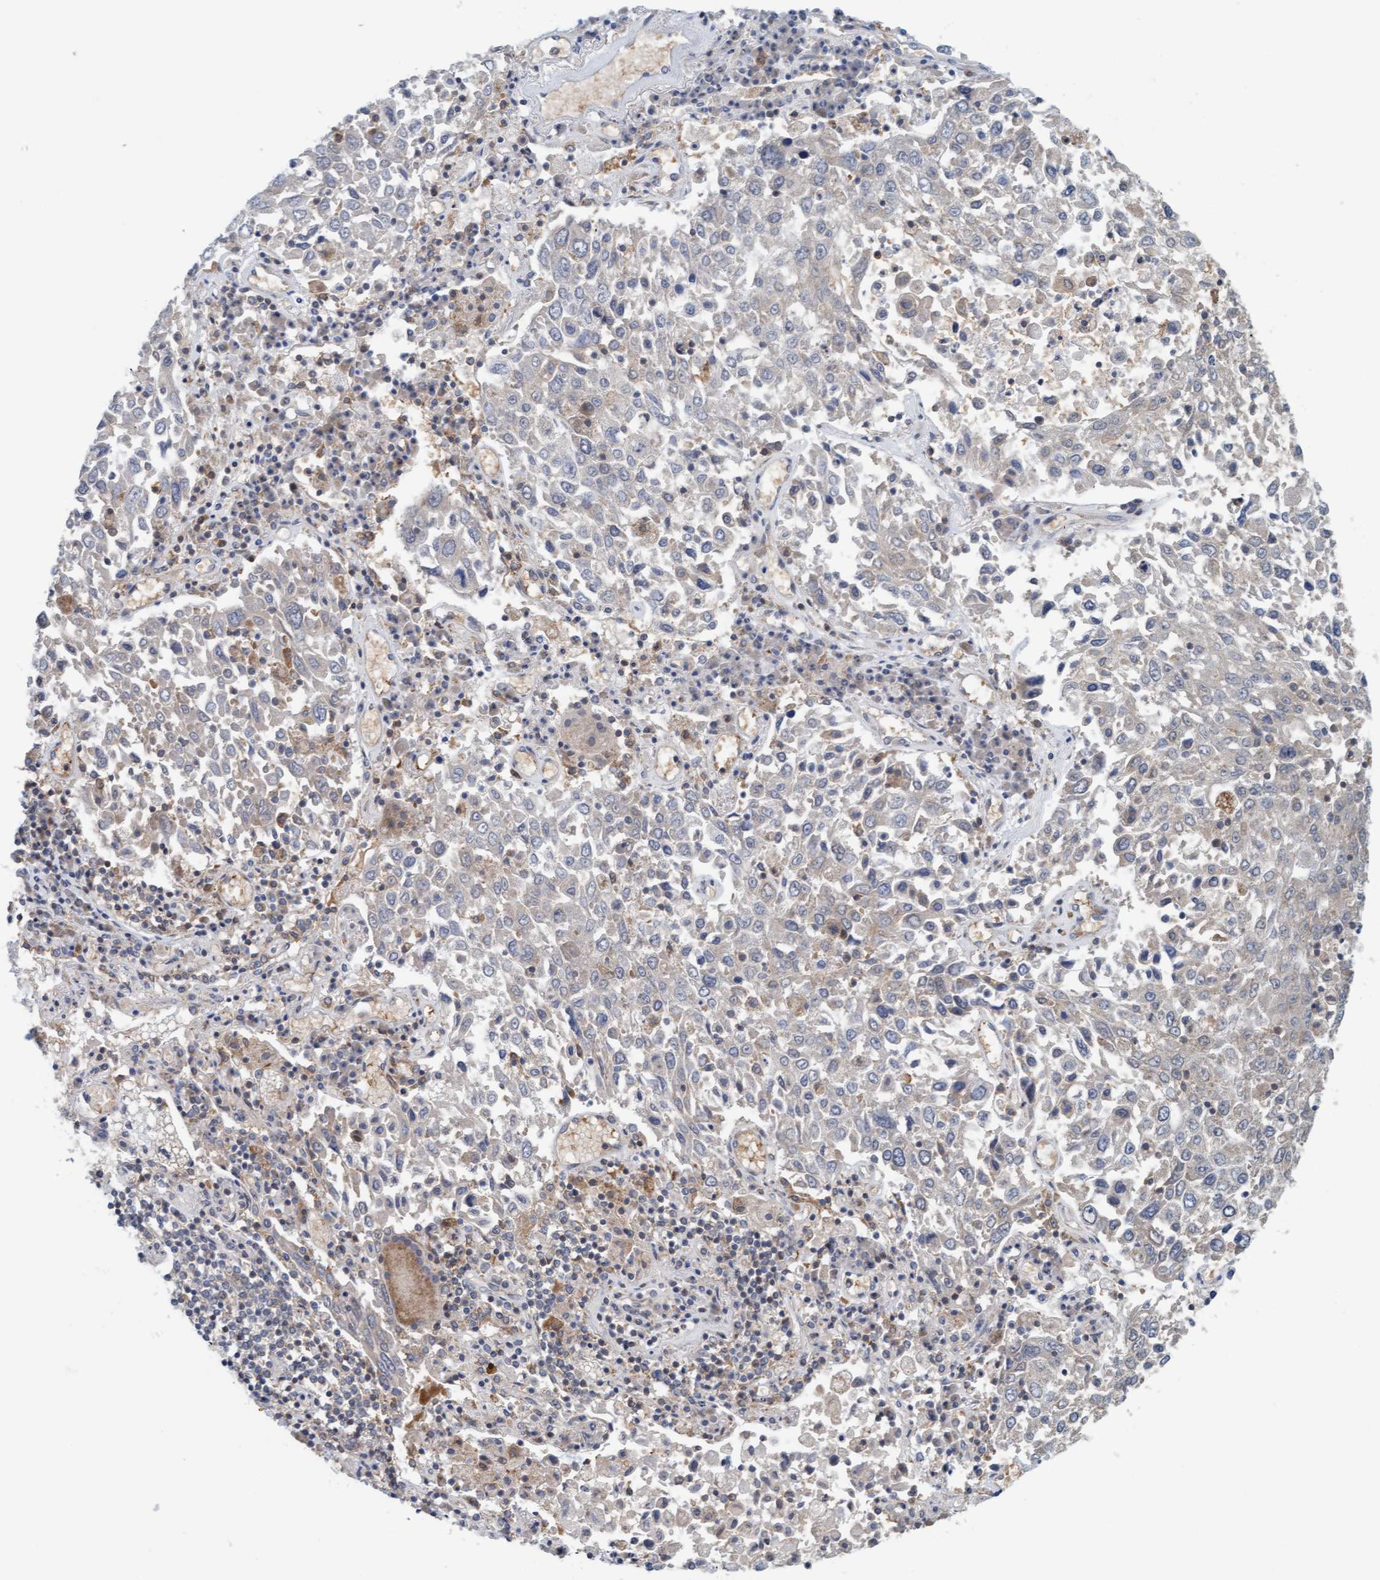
{"staining": {"intensity": "weak", "quantity": "<25%", "location": "cytoplasmic/membranous"}, "tissue": "lung cancer", "cell_type": "Tumor cells", "image_type": "cancer", "snomed": [{"axis": "morphology", "description": "Squamous cell carcinoma, NOS"}, {"axis": "topography", "description": "Lung"}], "caption": "High magnification brightfield microscopy of squamous cell carcinoma (lung) stained with DAB (brown) and counterstained with hematoxylin (blue): tumor cells show no significant staining. Nuclei are stained in blue.", "gene": "UBAP1", "patient": {"sex": "male", "age": 65}}